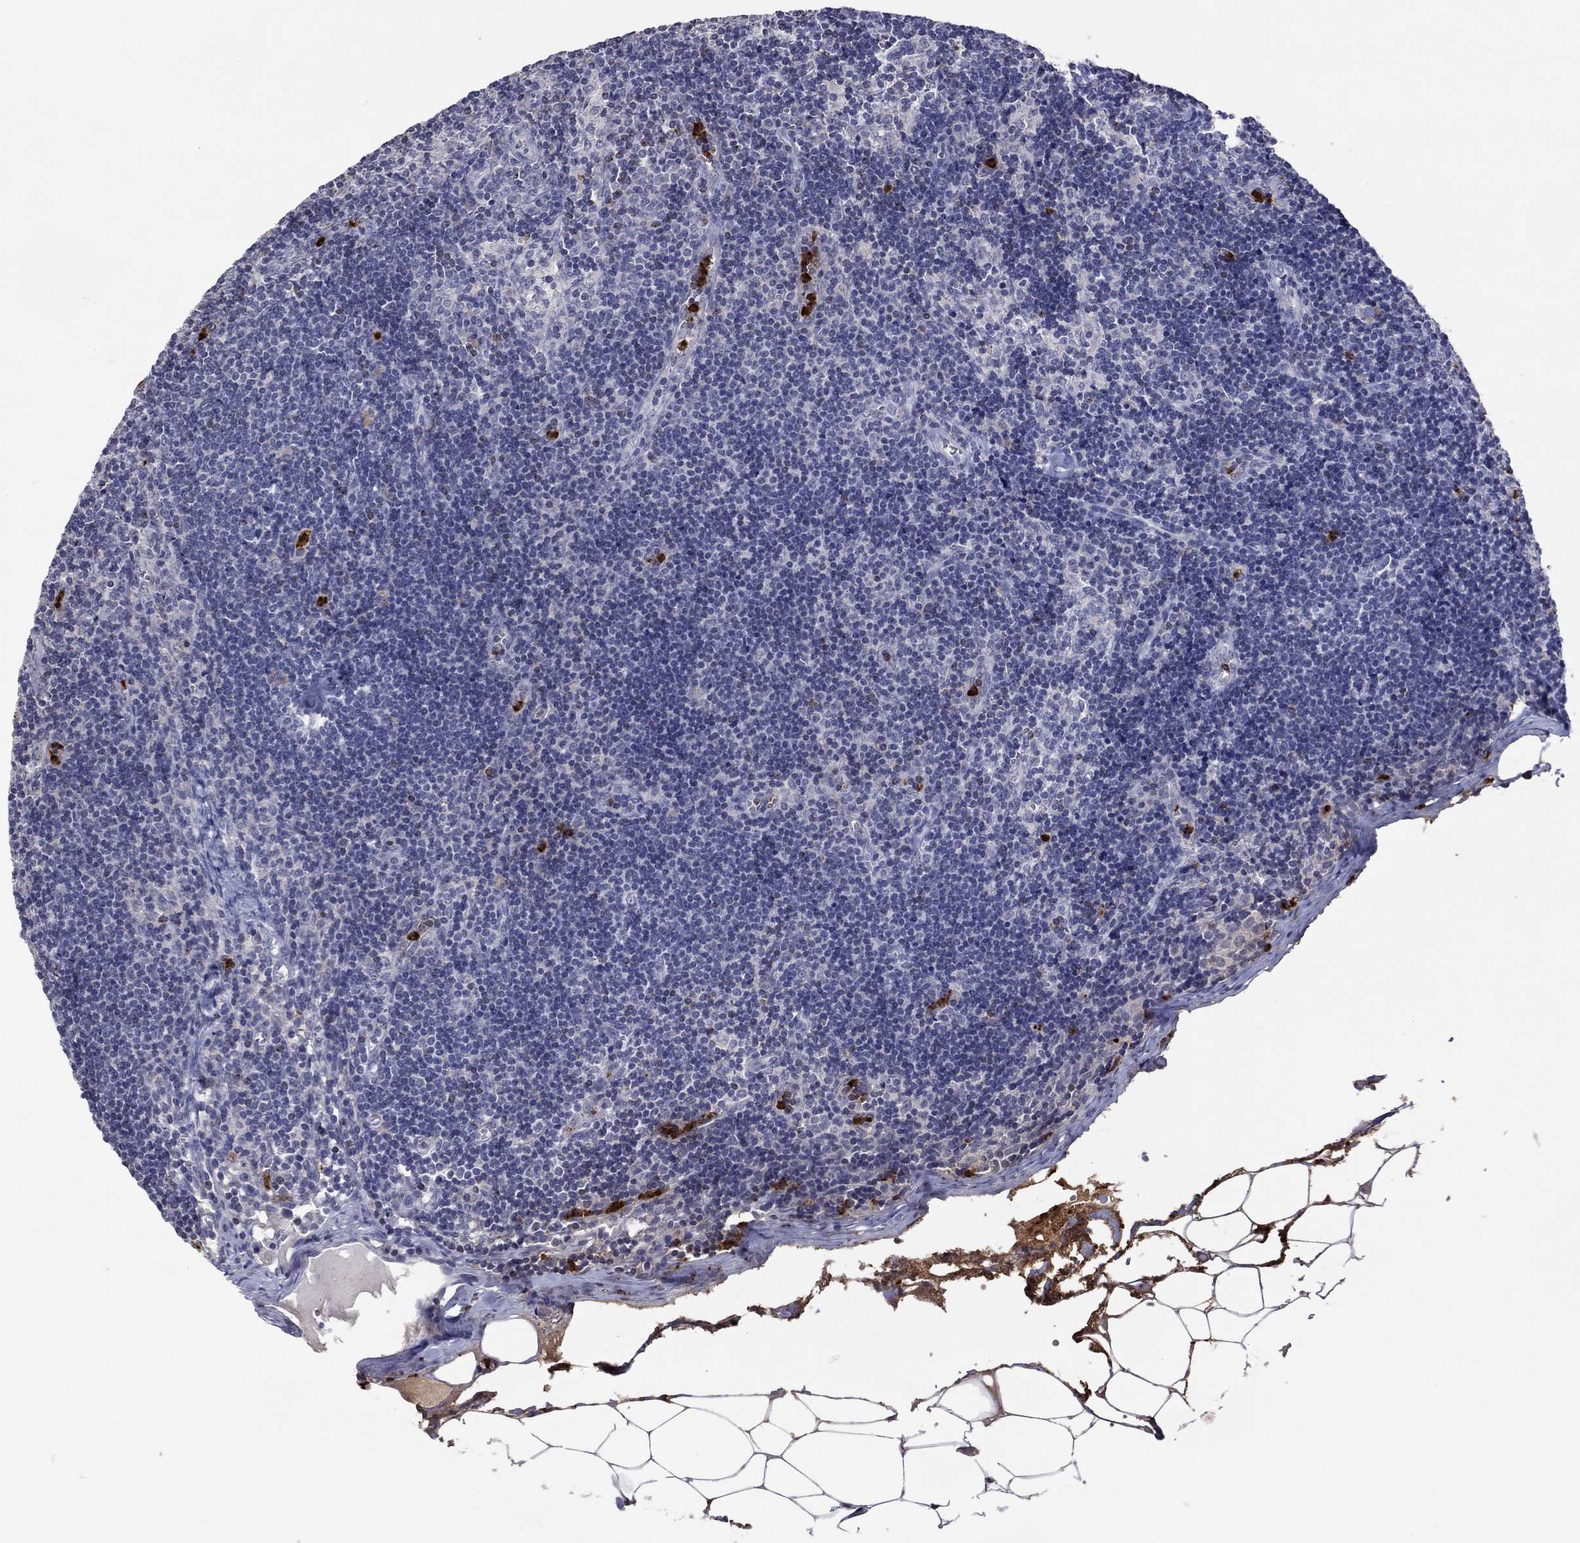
{"staining": {"intensity": "negative", "quantity": "none", "location": "none"}, "tissue": "lymph node", "cell_type": "Non-germinal center cells", "image_type": "normal", "snomed": [{"axis": "morphology", "description": "Normal tissue, NOS"}, {"axis": "topography", "description": "Lymph node"}], "caption": "Unremarkable lymph node was stained to show a protein in brown. There is no significant positivity in non-germinal center cells. (Immunohistochemistry, brightfield microscopy, high magnification).", "gene": "CCL5", "patient": {"sex": "female", "age": 51}}